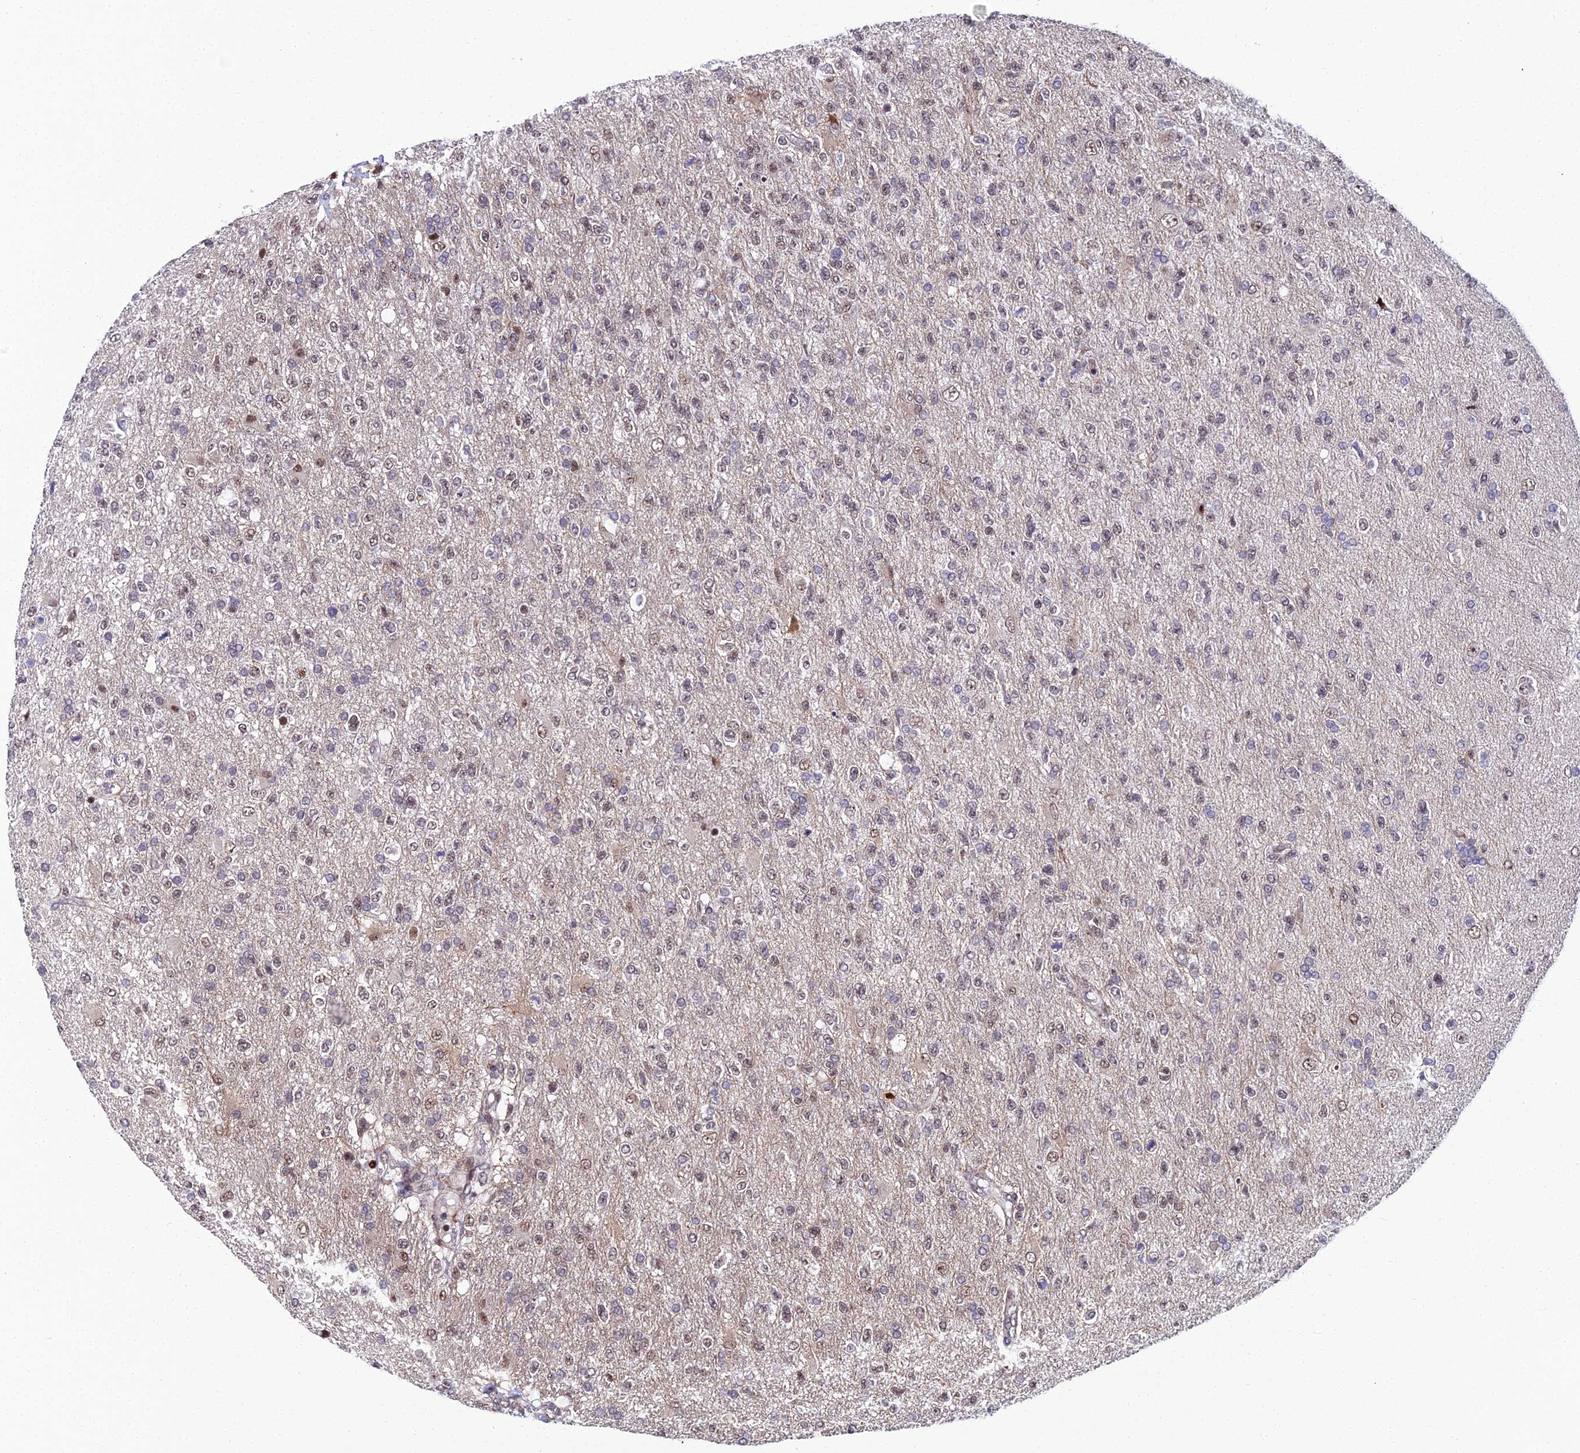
{"staining": {"intensity": "weak", "quantity": "<25%", "location": "nuclear"}, "tissue": "glioma", "cell_type": "Tumor cells", "image_type": "cancer", "snomed": [{"axis": "morphology", "description": "Glioma, malignant, High grade"}, {"axis": "topography", "description": "Brain"}], "caption": "The immunohistochemistry (IHC) image has no significant staining in tumor cells of glioma tissue.", "gene": "ZNF668", "patient": {"sex": "male", "age": 56}}